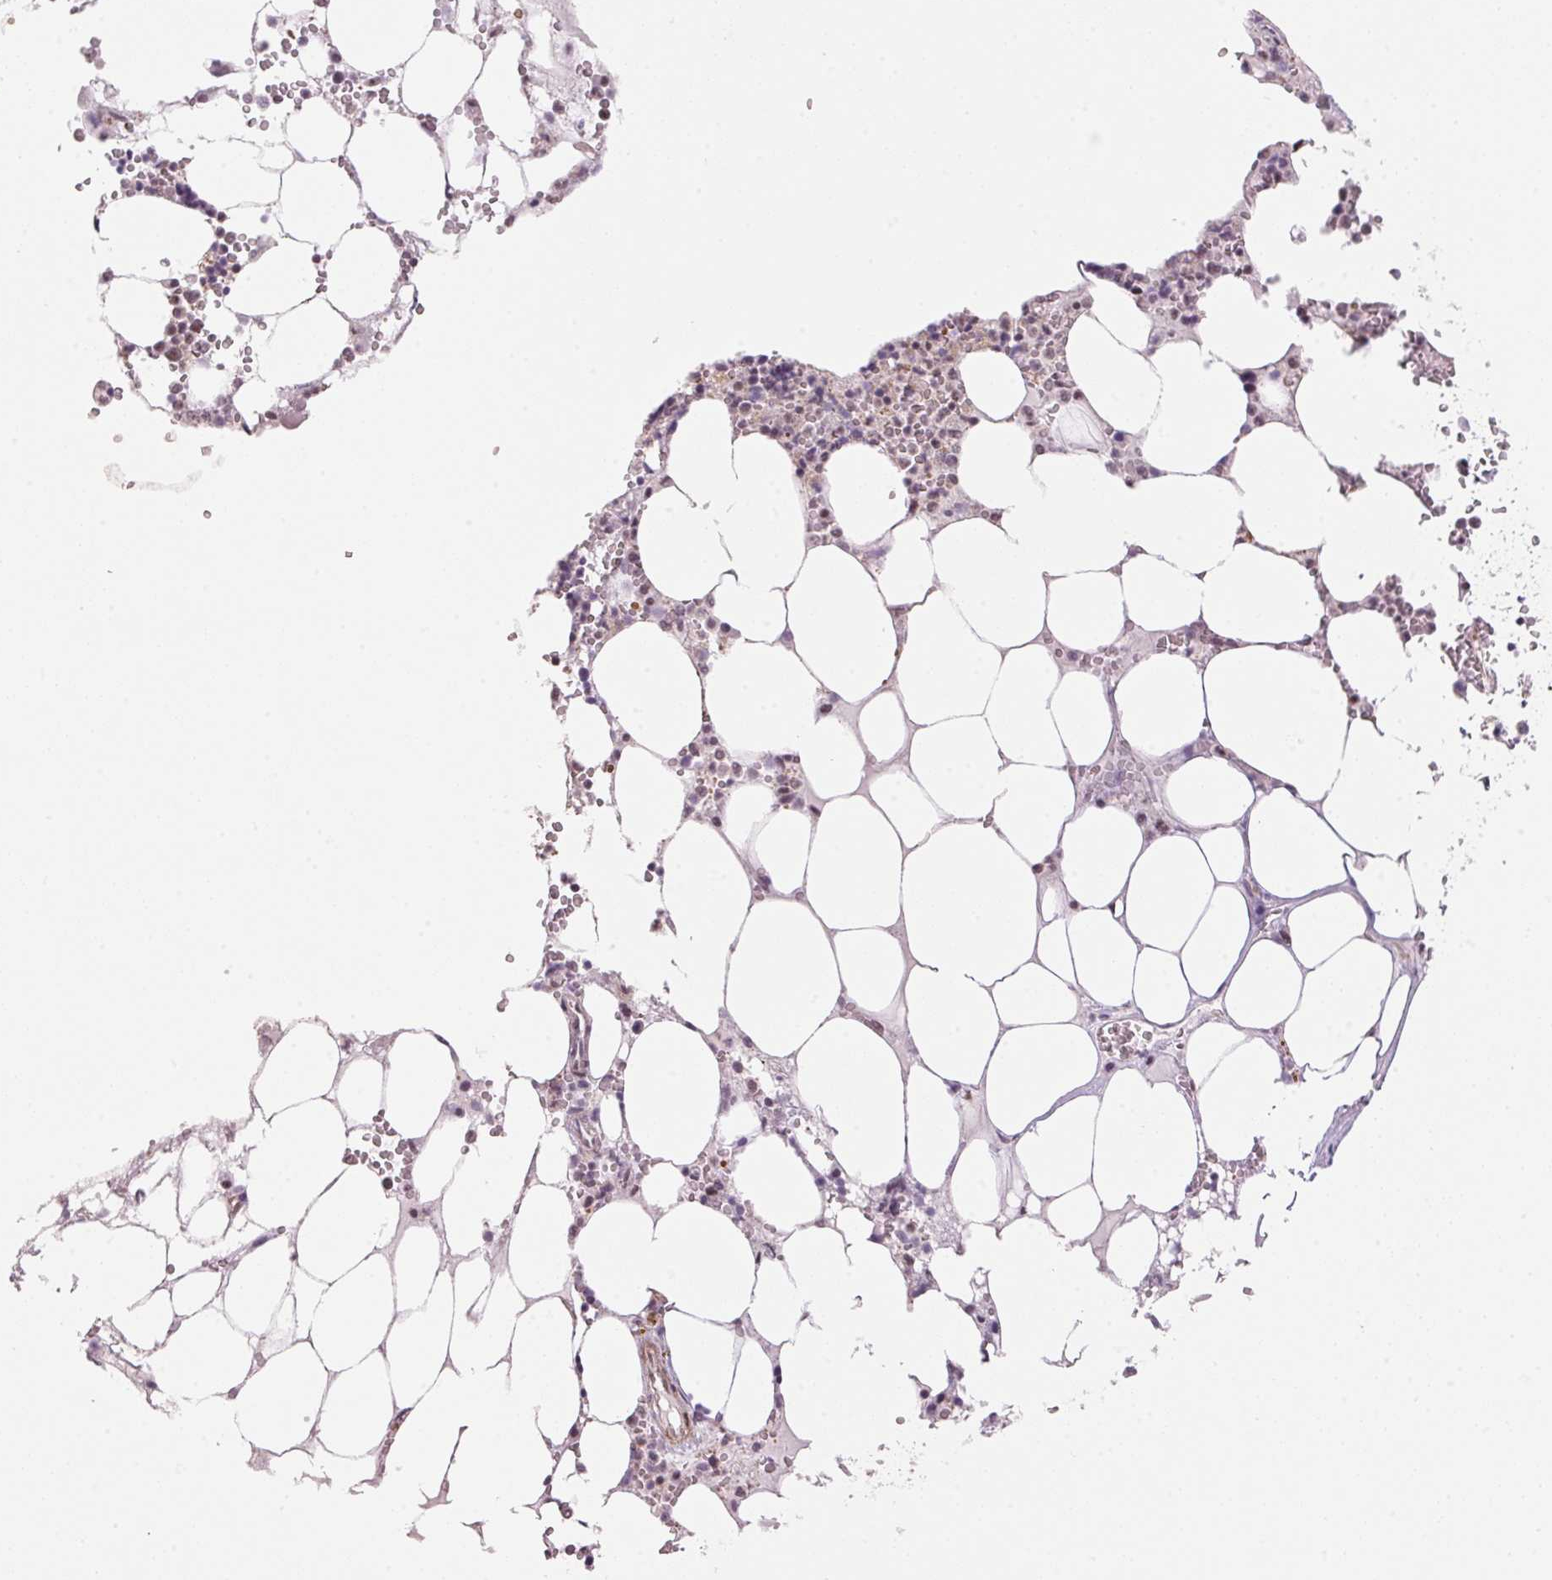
{"staining": {"intensity": "negative", "quantity": "none", "location": "none"}, "tissue": "bone marrow", "cell_type": "Hematopoietic cells", "image_type": "normal", "snomed": [{"axis": "morphology", "description": "Normal tissue, NOS"}, {"axis": "topography", "description": "Bone marrow"}], "caption": "IHC image of benign human bone marrow stained for a protein (brown), which reveals no positivity in hematopoietic cells.", "gene": "HNRNPDL", "patient": {"sex": "male", "age": 64}}